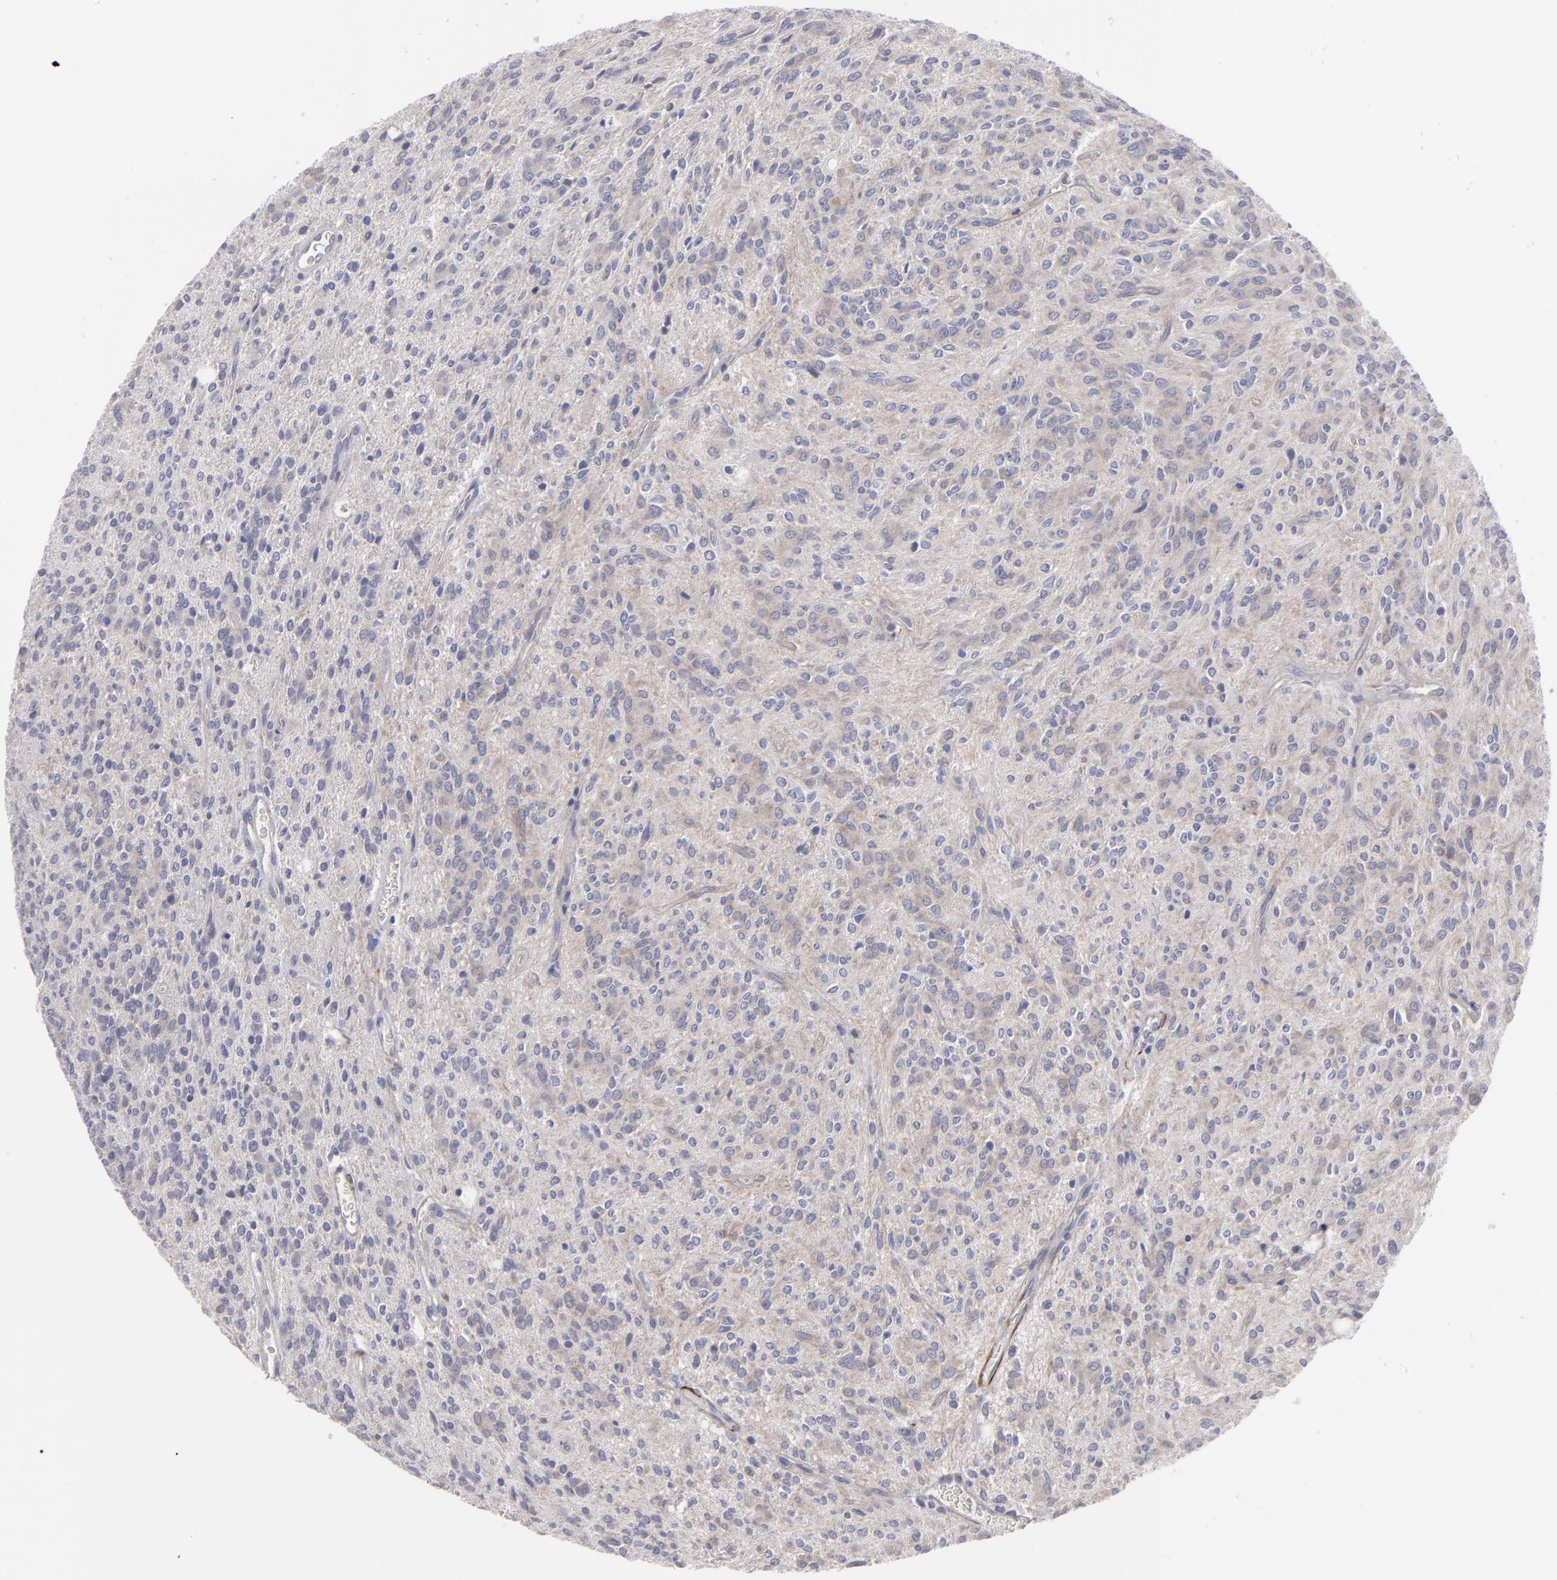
{"staining": {"intensity": "weak", "quantity": "<25%", "location": "cytoplasmic/membranous"}, "tissue": "glioma", "cell_type": "Tumor cells", "image_type": "cancer", "snomed": [{"axis": "morphology", "description": "Glioma, malignant, Low grade"}, {"axis": "topography", "description": "Brain"}], "caption": "Immunohistochemistry image of neoplastic tissue: malignant low-grade glioma stained with DAB (3,3'-diaminobenzidine) displays no significant protein positivity in tumor cells.", "gene": "SLMAP", "patient": {"sex": "female", "age": 15}}